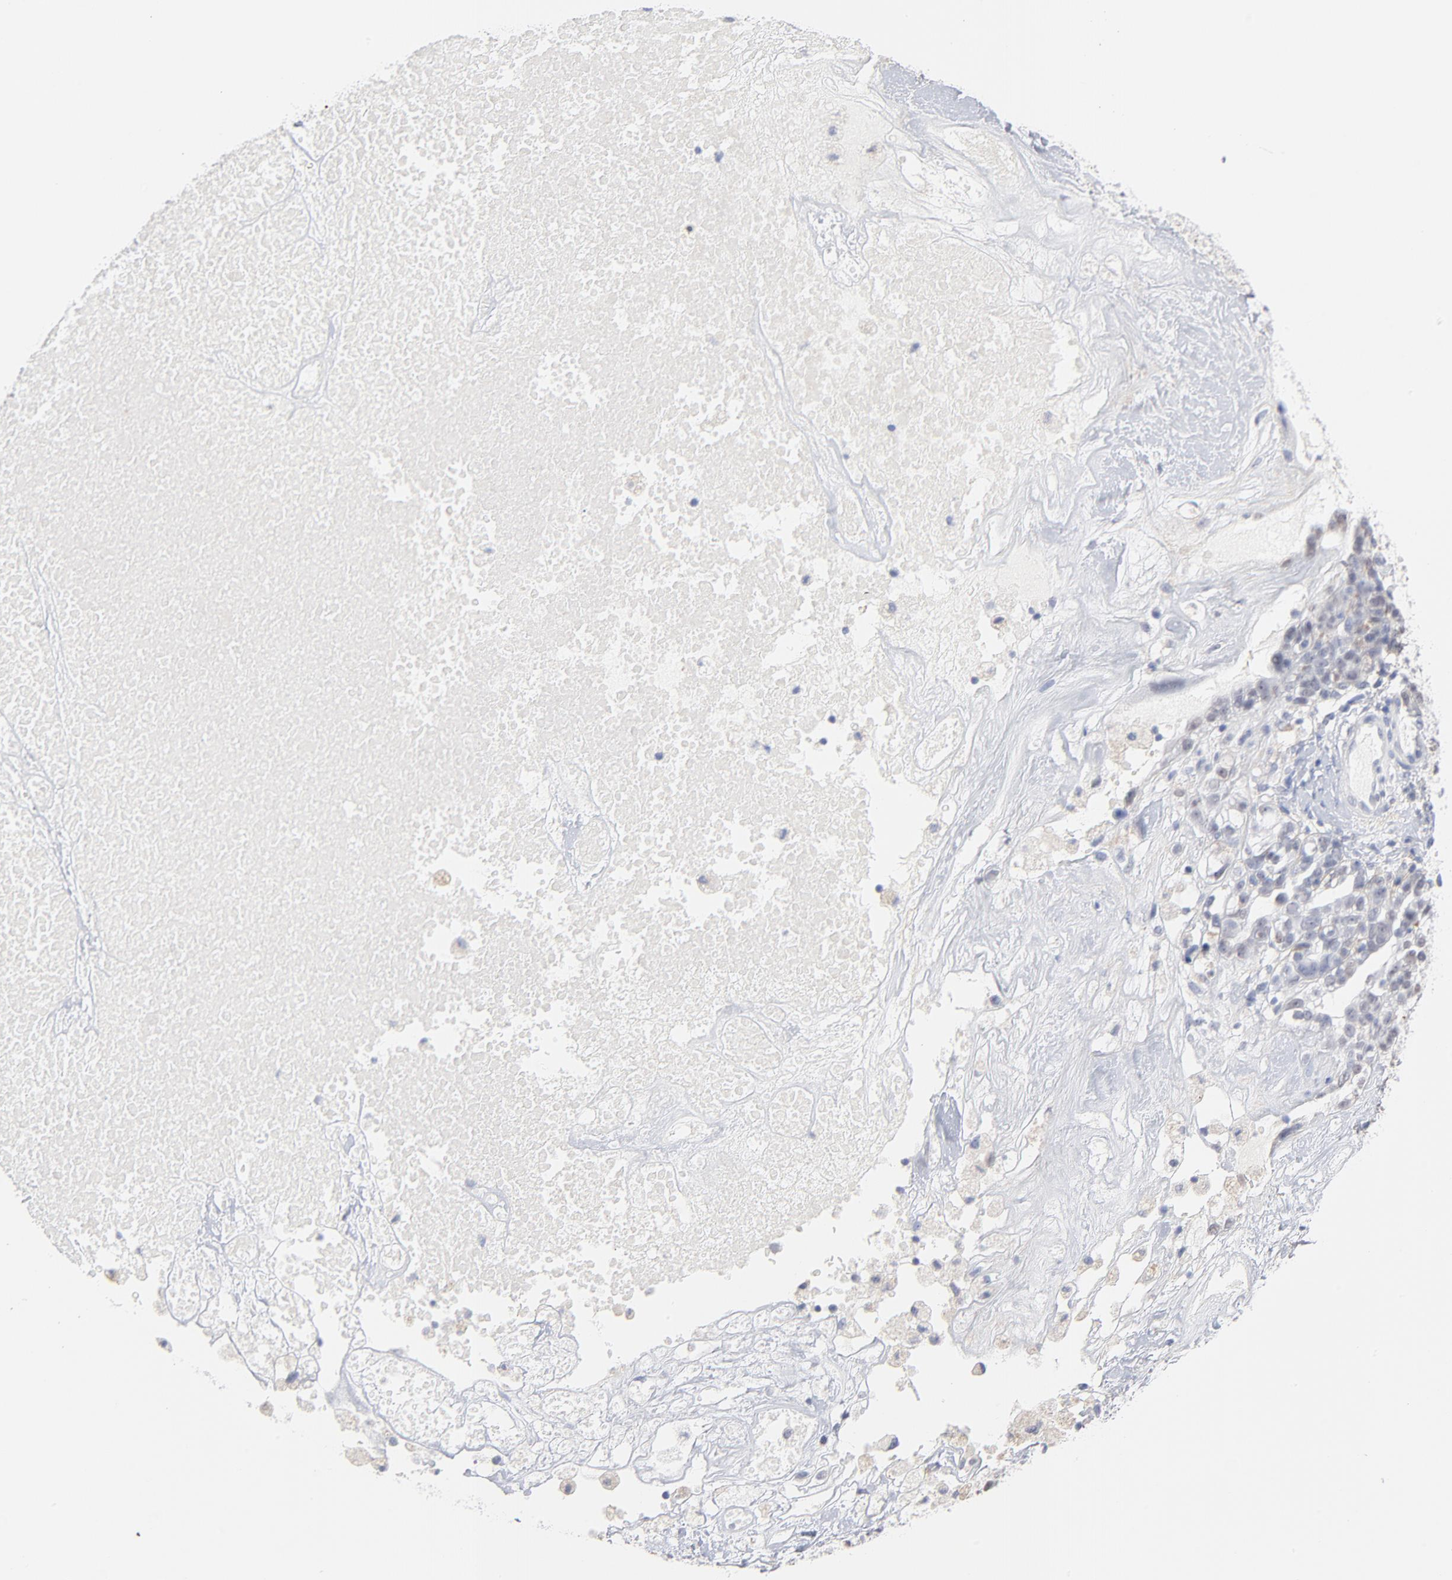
{"staining": {"intensity": "negative", "quantity": "none", "location": "none"}, "tissue": "ovarian cancer", "cell_type": "Tumor cells", "image_type": "cancer", "snomed": [{"axis": "morphology", "description": "Cystadenocarcinoma, serous, NOS"}, {"axis": "topography", "description": "Ovary"}], "caption": "This is an immunohistochemistry photomicrograph of human serous cystadenocarcinoma (ovarian). There is no positivity in tumor cells.", "gene": "LTBP2", "patient": {"sex": "female", "age": 66}}